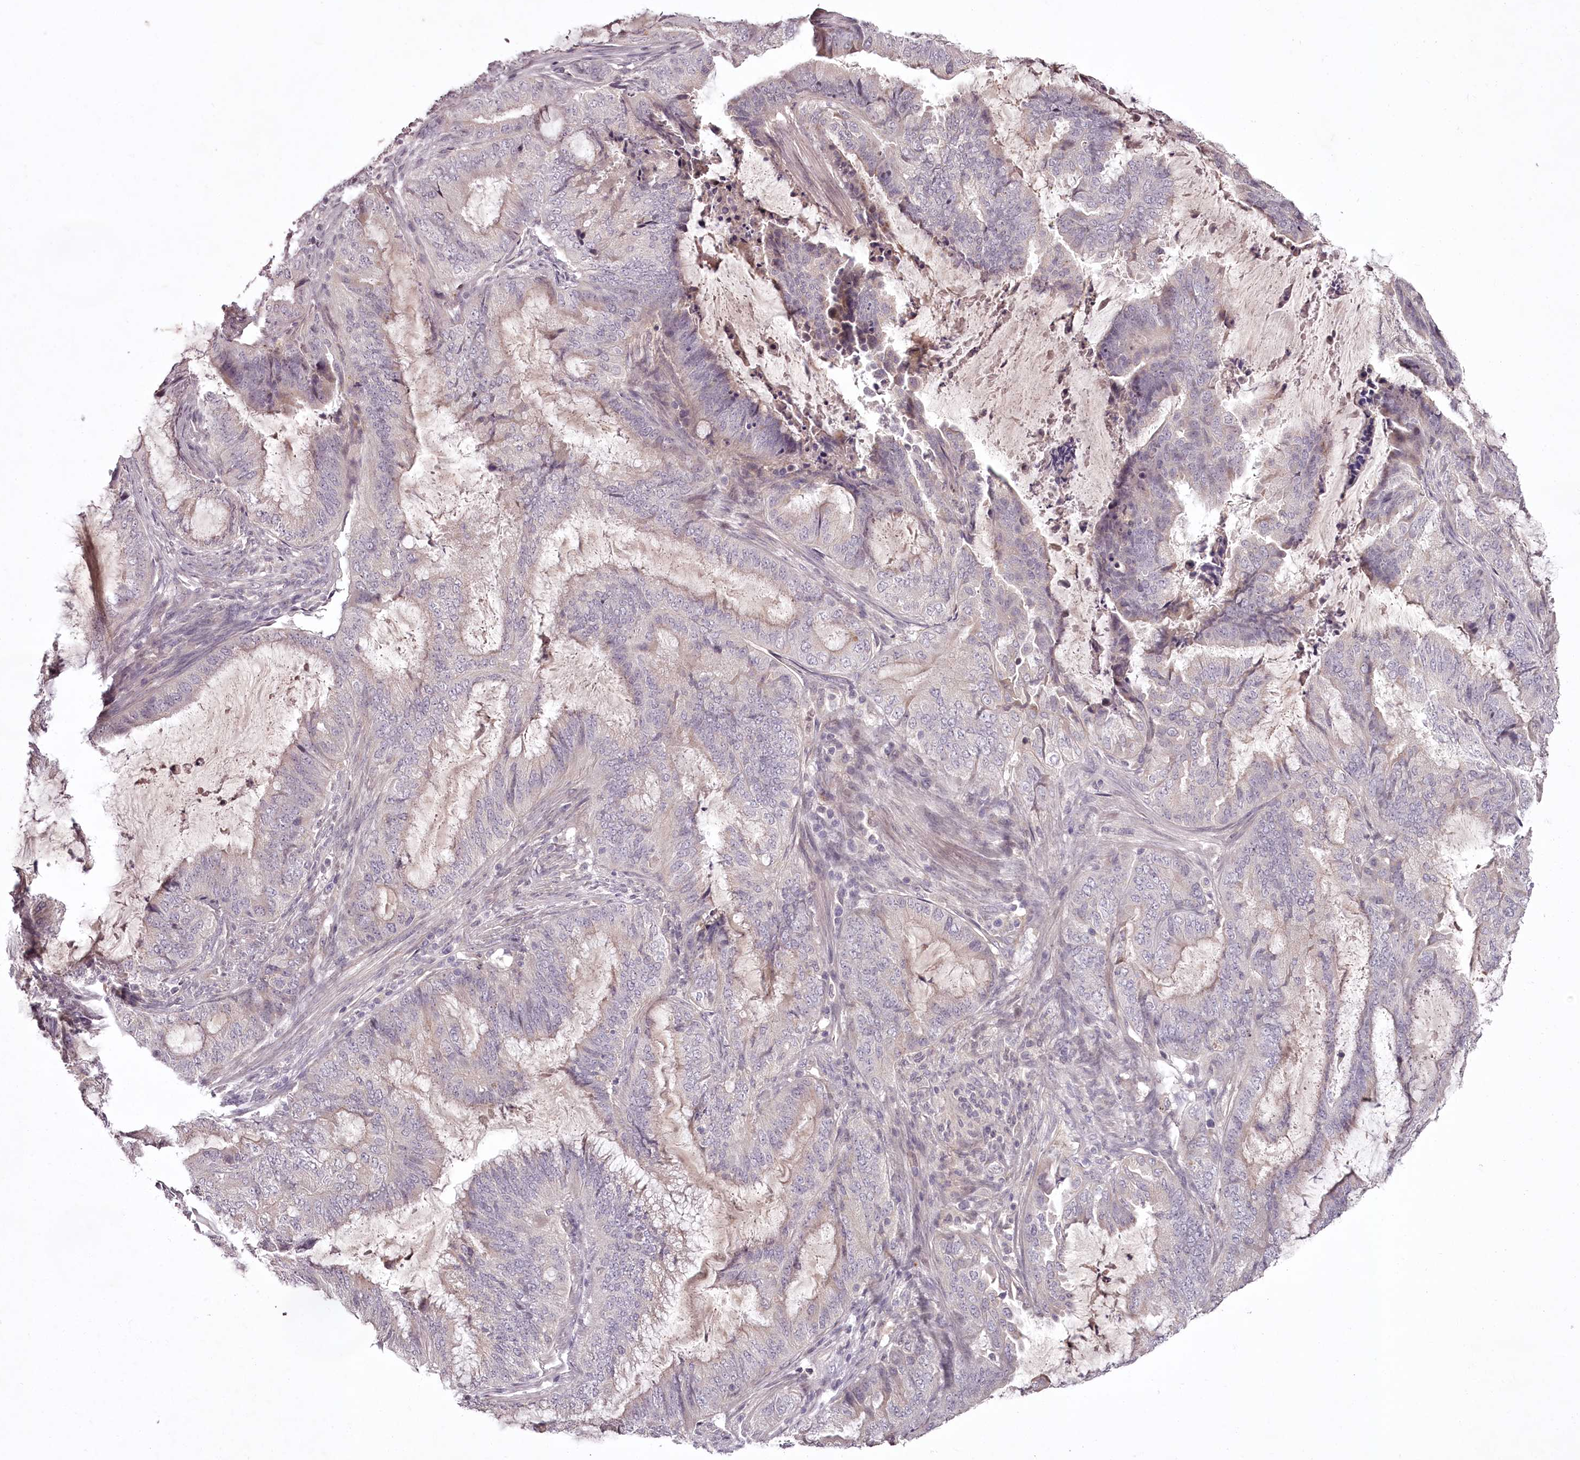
{"staining": {"intensity": "negative", "quantity": "none", "location": "none"}, "tissue": "endometrial cancer", "cell_type": "Tumor cells", "image_type": "cancer", "snomed": [{"axis": "morphology", "description": "Adenocarcinoma, NOS"}, {"axis": "topography", "description": "Endometrium"}], "caption": "Immunohistochemistry photomicrograph of human endometrial adenocarcinoma stained for a protein (brown), which reveals no positivity in tumor cells.", "gene": "RBMXL2", "patient": {"sex": "female", "age": 51}}